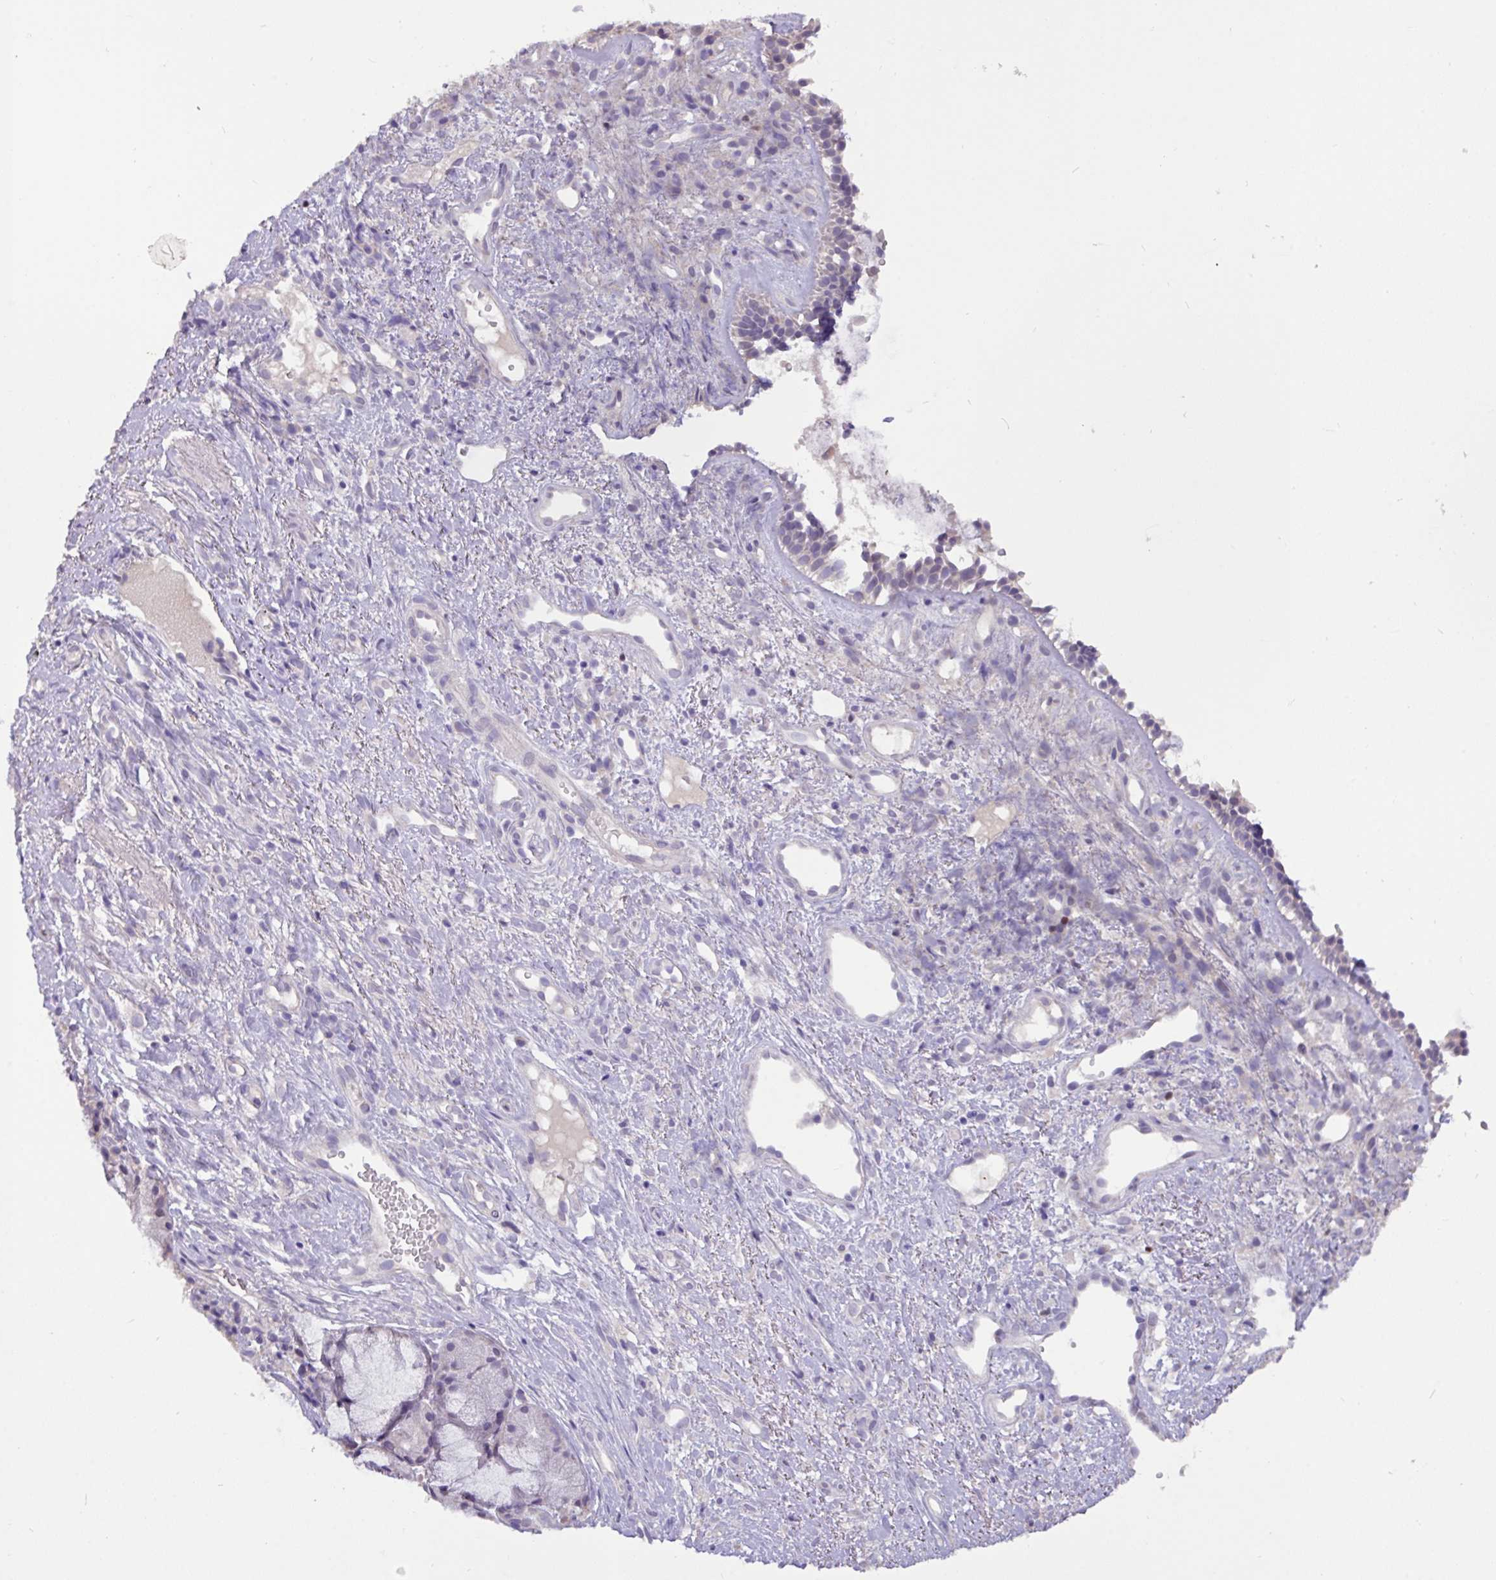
{"staining": {"intensity": "negative", "quantity": "none", "location": "none"}, "tissue": "nasopharynx", "cell_type": "Respiratory epithelial cells", "image_type": "normal", "snomed": [{"axis": "morphology", "description": "Normal tissue, NOS"}, {"axis": "topography", "description": "Cartilage tissue"}, {"axis": "topography", "description": "Nasopharynx"}, {"axis": "topography", "description": "Thyroid gland"}], "caption": "IHC of benign human nasopharynx displays no expression in respiratory epithelial cells.", "gene": "PAX8", "patient": {"sex": "male", "age": 63}}